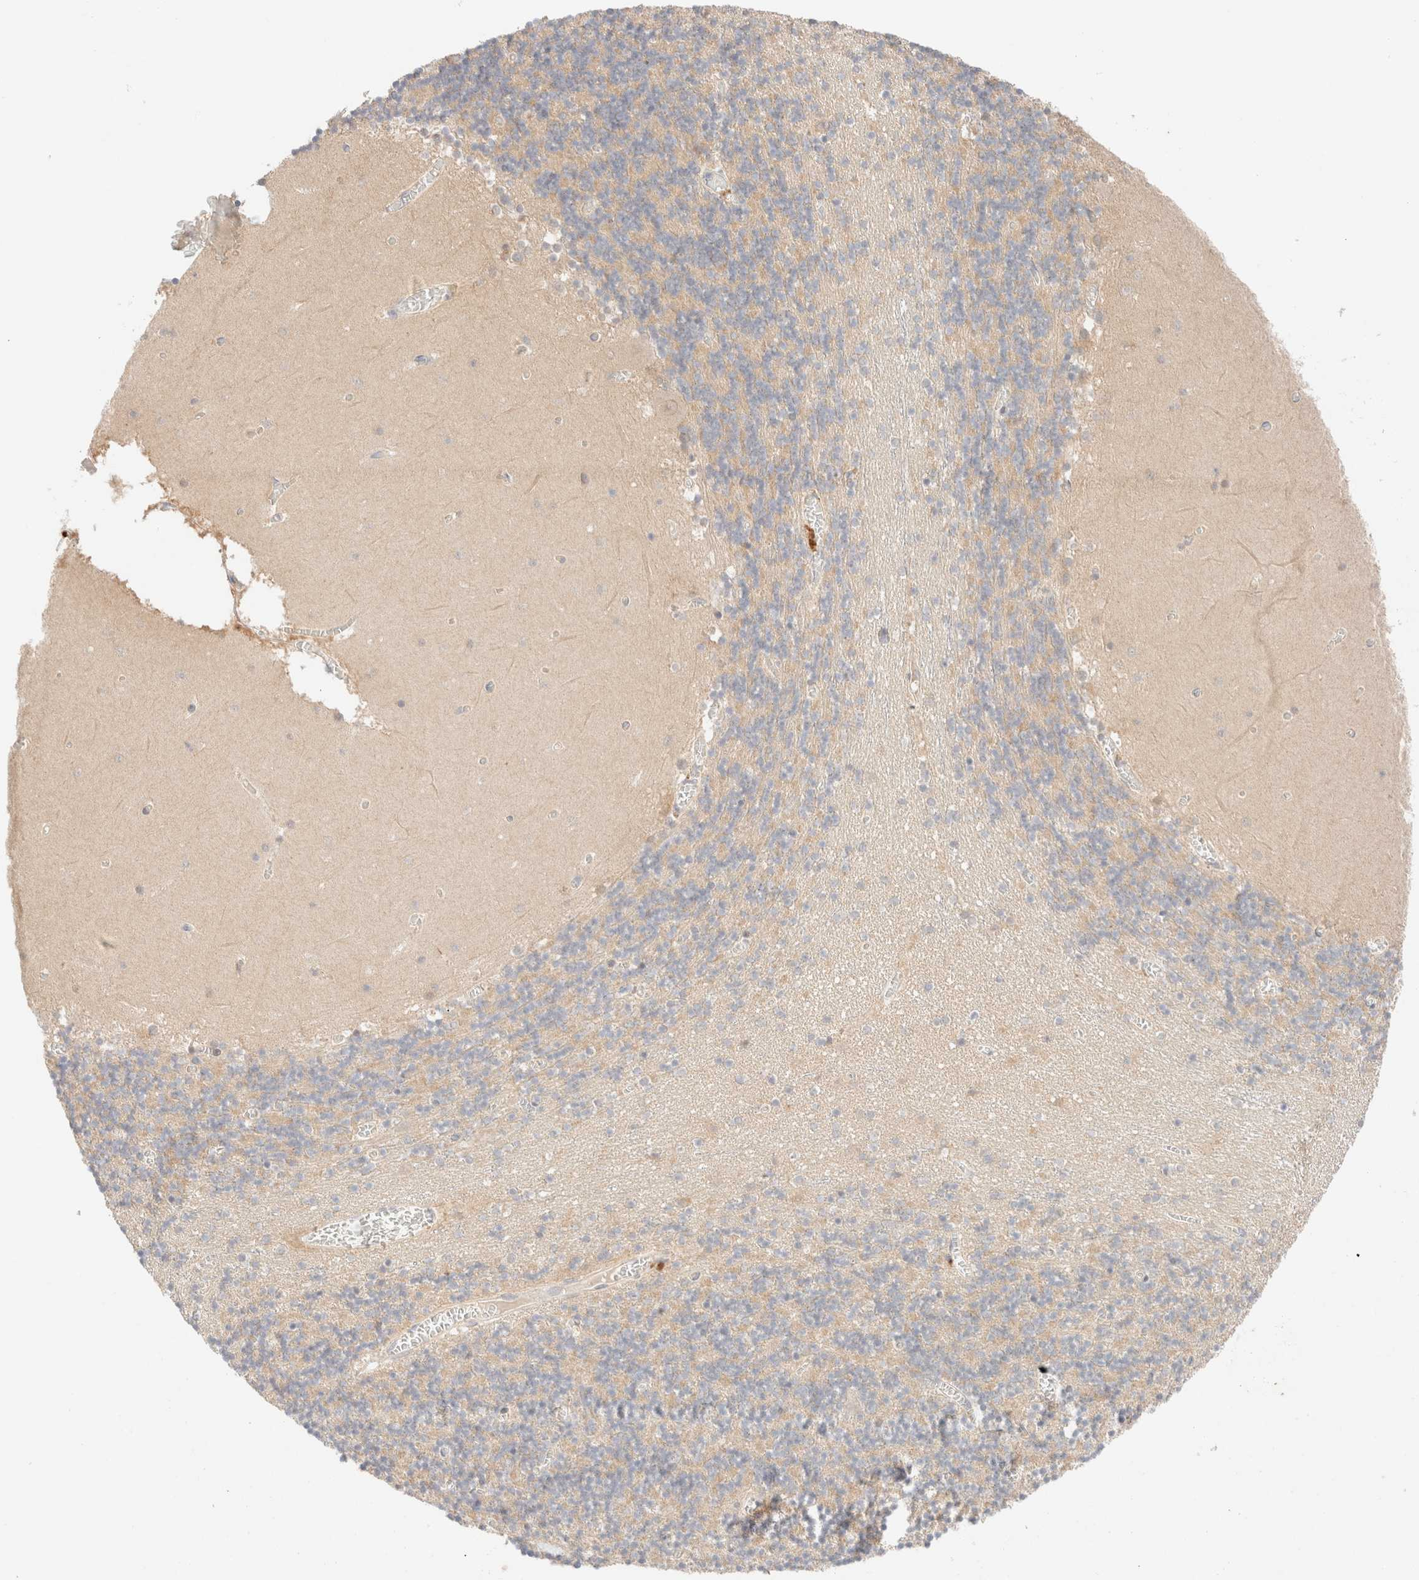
{"staining": {"intensity": "weak", "quantity": "<25%", "location": "cytoplasmic/membranous"}, "tissue": "cerebellum", "cell_type": "Cells in granular layer", "image_type": "normal", "snomed": [{"axis": "morphology", "description": "Normal tissue, NOS"}, {"axis": "topography", "description": "Cerebellum"}], "caption": "Normal cerebellum was stained to show a protein in brown. There is no significant positivity in cells in granular layer.", "gene": "SARM1", "patient": {"sex": "female", "age": 28}}